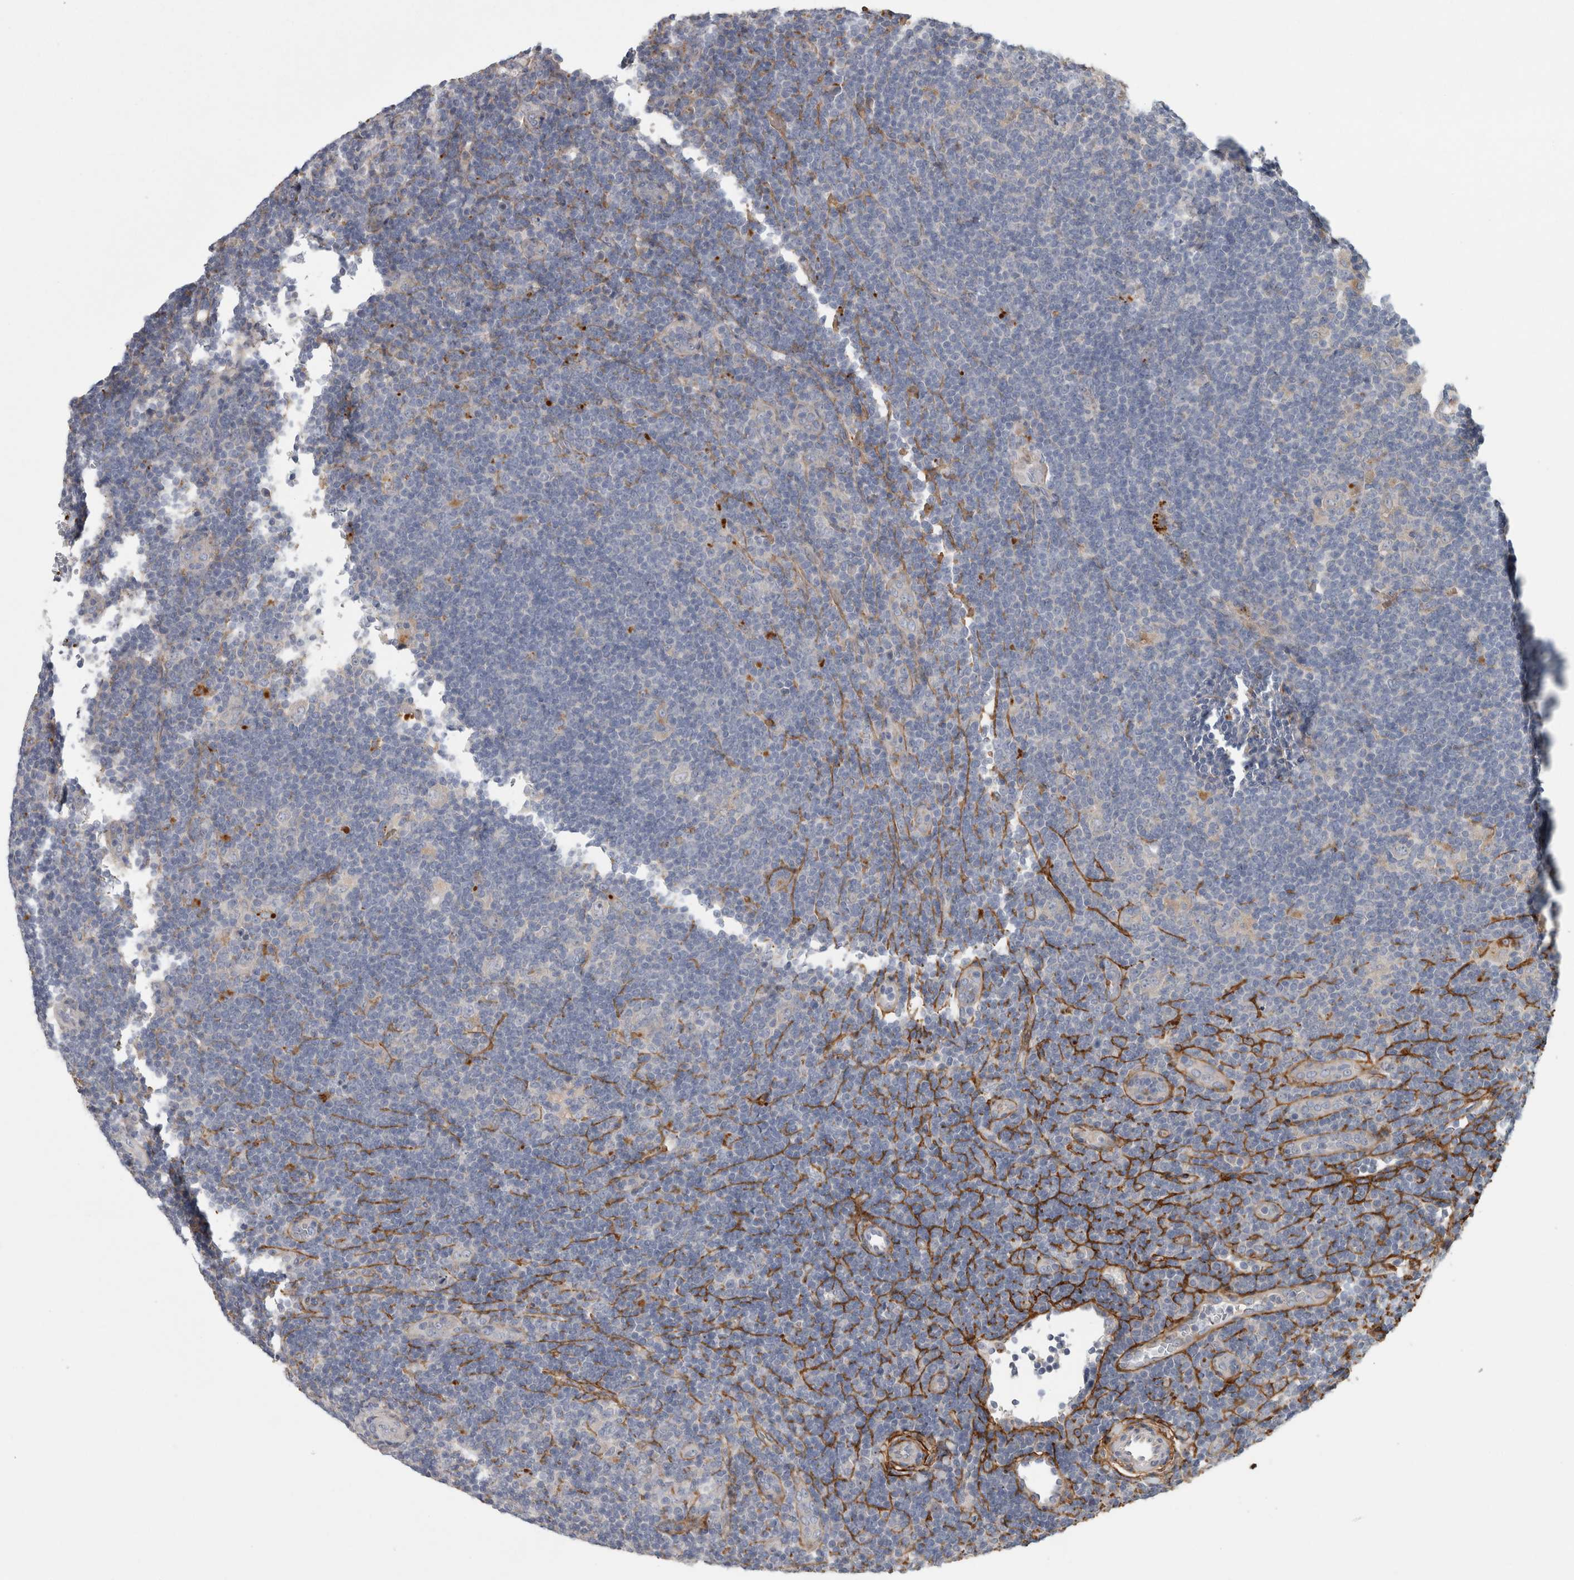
{"staining": {"intensity": "negative", "quantity": "none", "location": "none"}, "tissue": "lymphoma", "cell_type": "Tumor cells", "image_type": "cancer", "snomed": [{"axis": "morphology", "description": "Hodgkin's disease, NOS"}, {"axis": "topography", "description": "Lymph node"}], "caption": "DAB immunohistochemical staining of lymphoma shows no significant expression in tumor cells.", "gene": "ATXN2", "patient": {"sex": "female", "age": 57}}